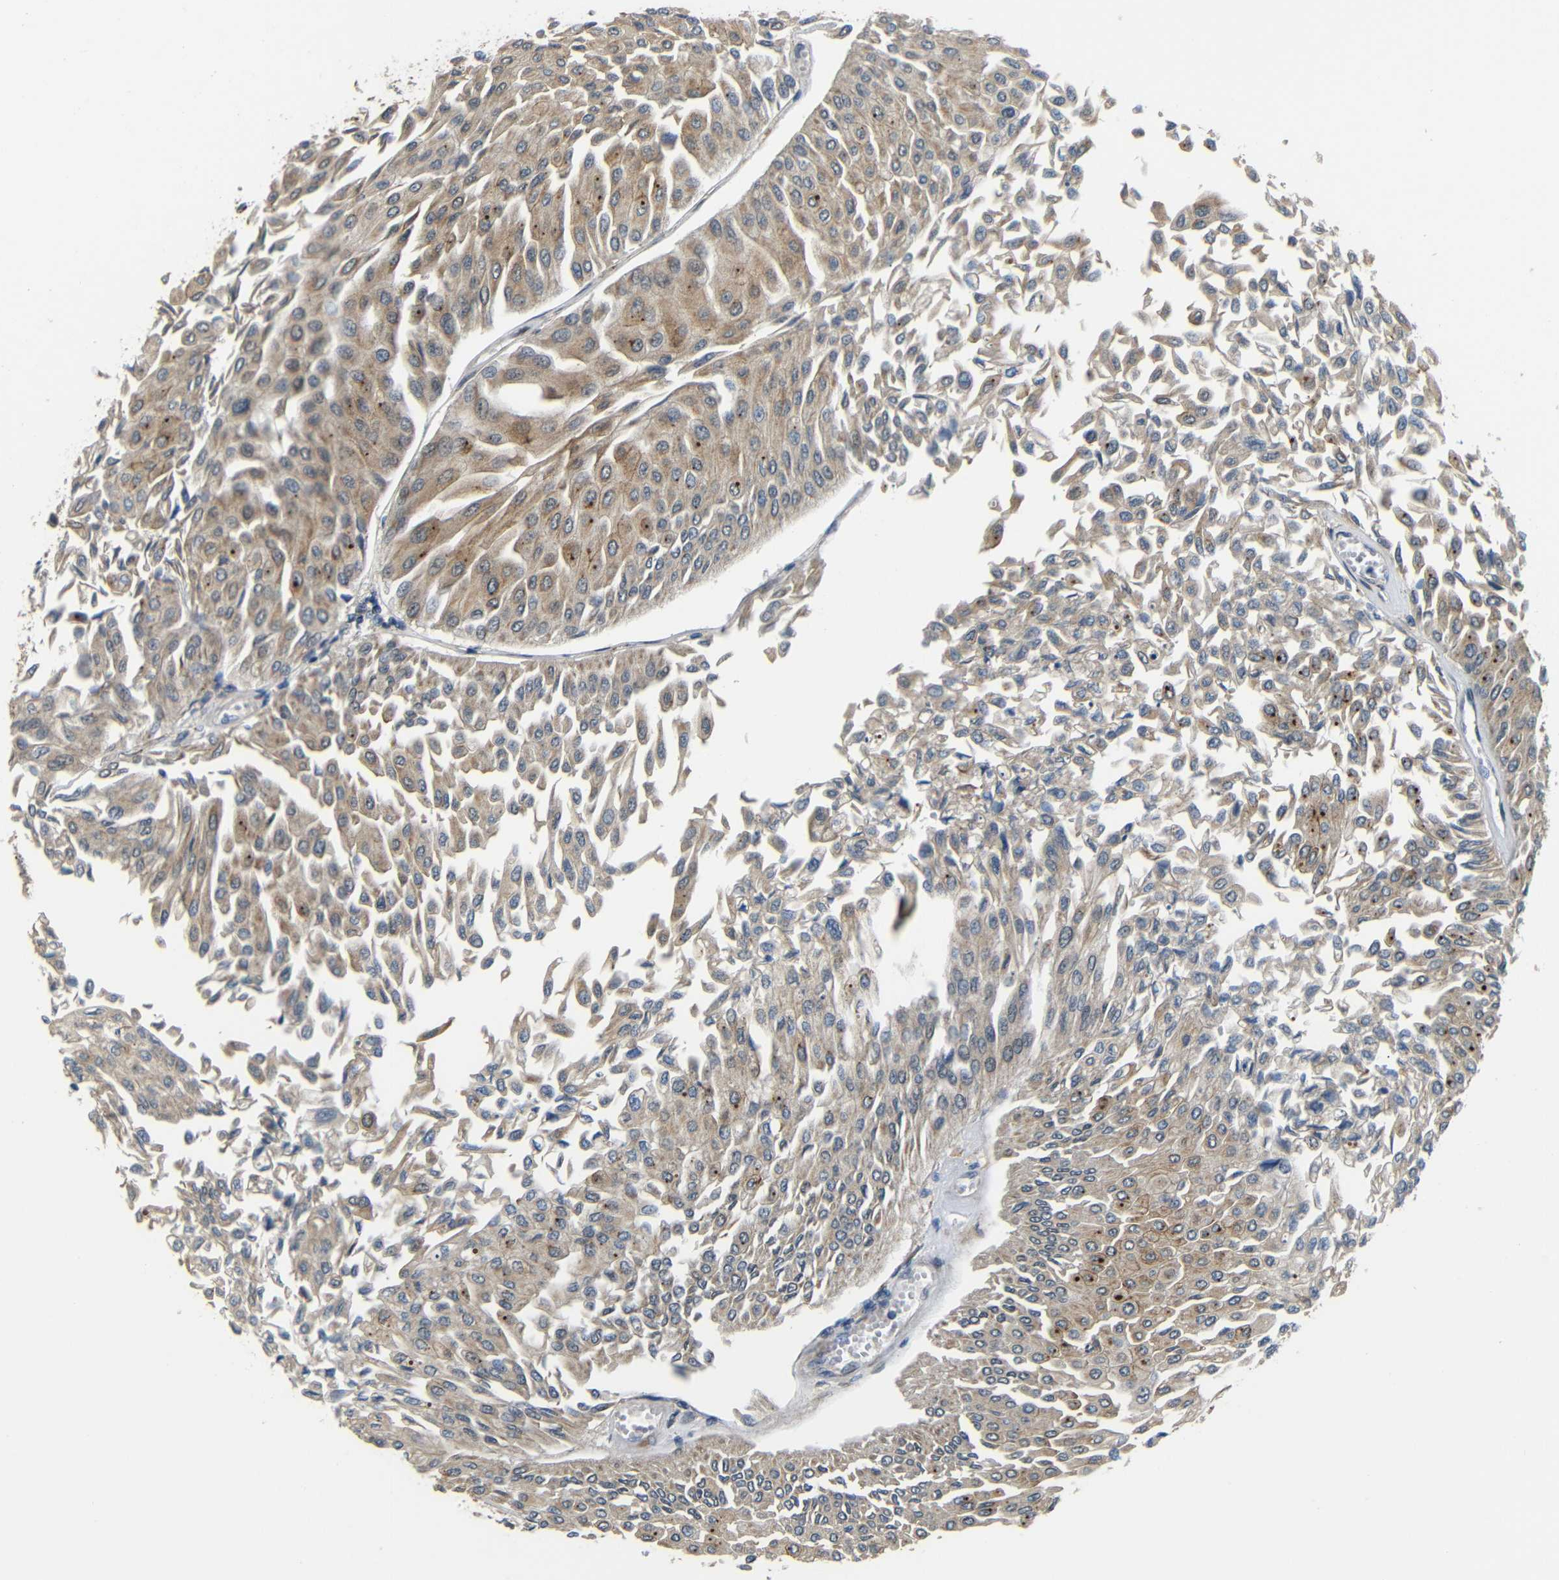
{"staining": {"intensity": "weak", "quantity": ">75%", "location": "cytoplasmic/membranous"}, "tissue": "urothelial cancer", "cell_type": "Tumor cells", "image_type": "cancer", "snomed": [{"axis": "morphology", "description": "Urothelial carcinoma, Low grade"}, {"axis": "topography", "description": "Urinary bladder"}], "caption": "Human urothelial cancer stained with a protein marker exhibits weak staining in tumor cells.", "gene": "SYDE1", "patient": {"sex": "male", "age": 67}}